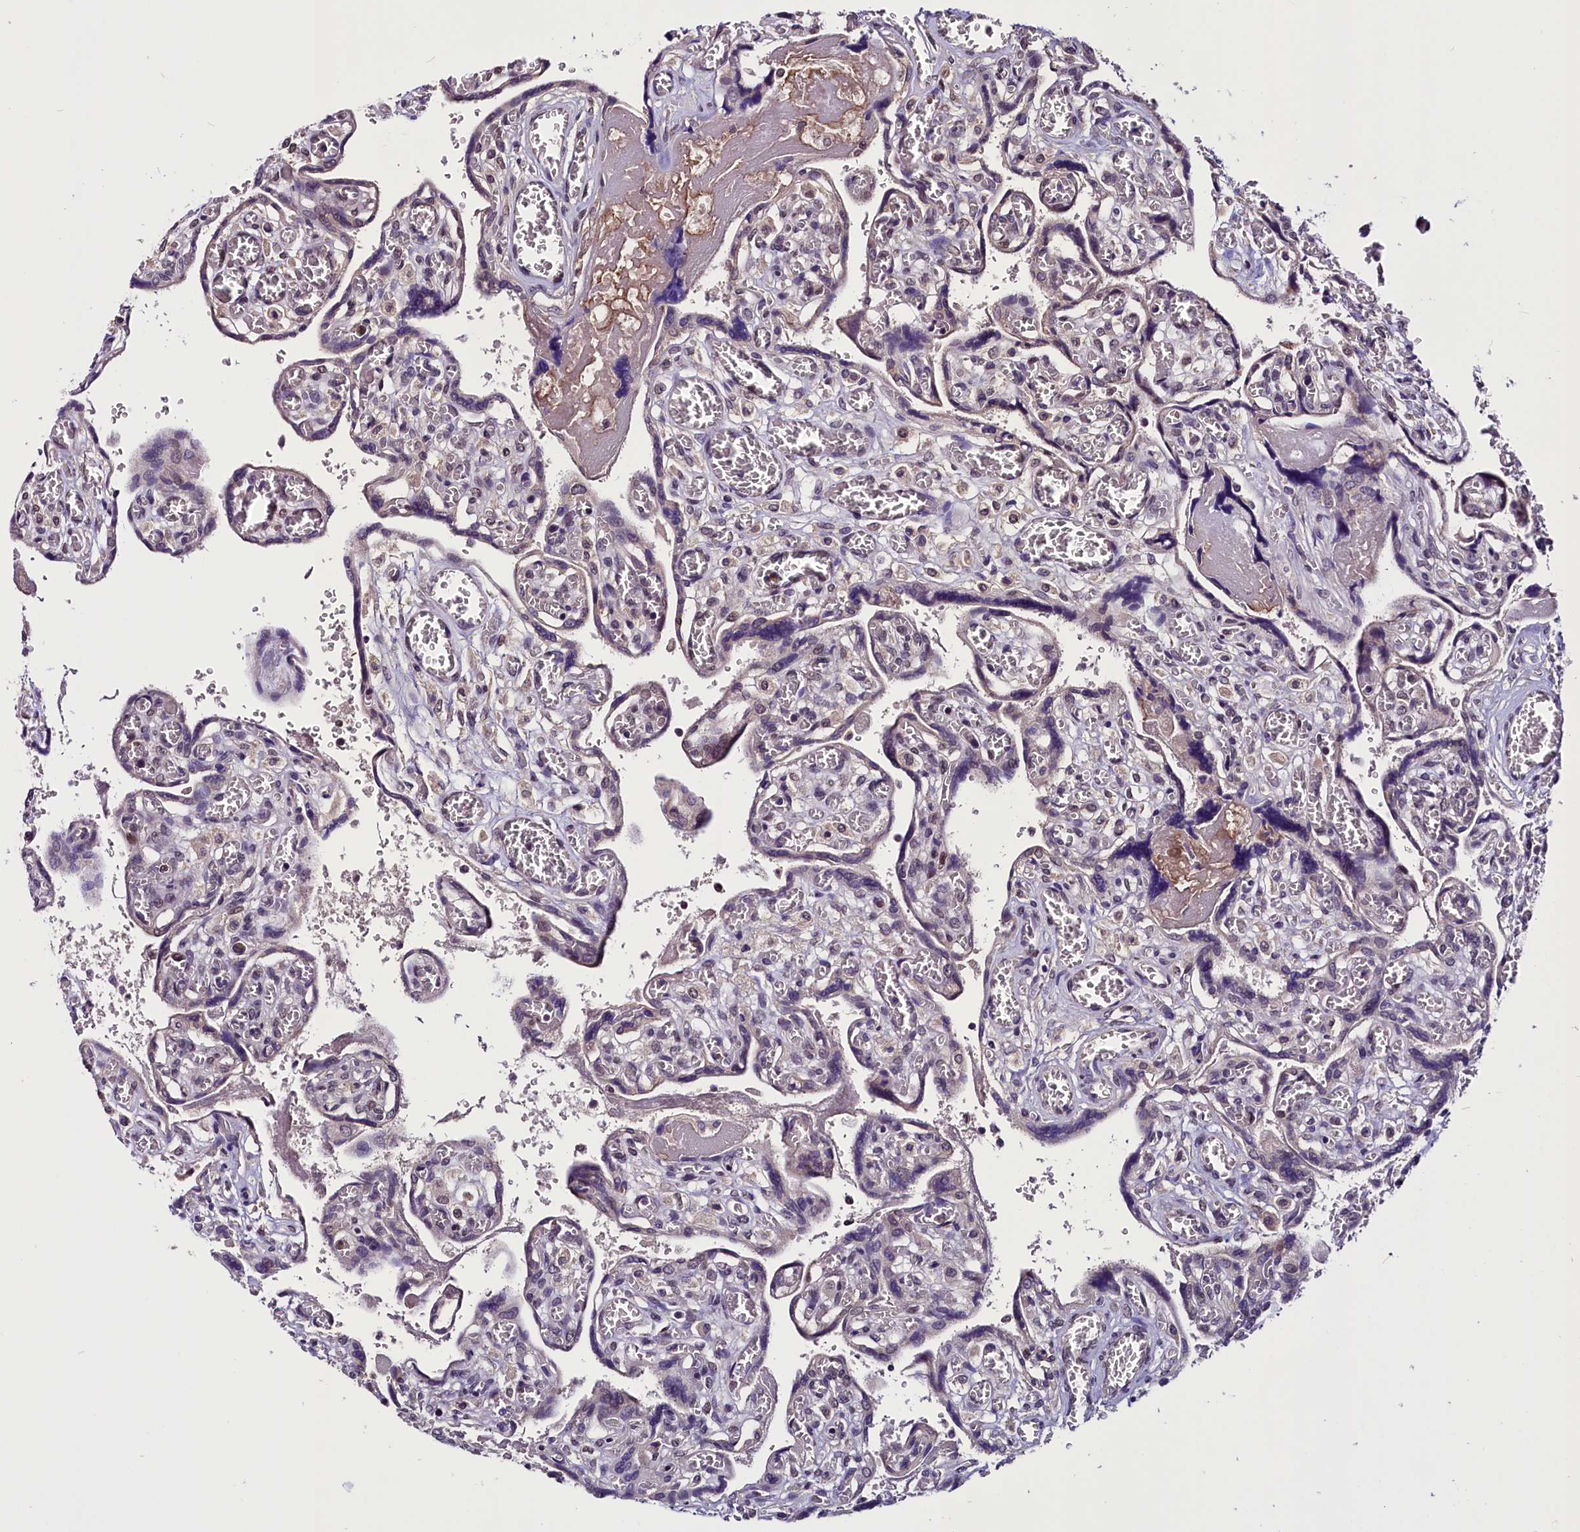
{"staining": {"intensity": "moderate", "quantity": "25%-75%", "location": "nuclear"}, "tissue": "placenta", "cell_type": "Trophoblastic cells", "image_type": "normal", "snomed": [{"axis": "morphology", "description": "Normal tissue, NOS"}, {"axis": "topography", "description": "Placenta"}], "caption": "Trophoblastic cells reveal medium levels of moderate nuclear positivity in about 25%-75% of cells in unremarkable placenta. Nuclei are stained in blue.", "gene": "RNMT", "patient": {"sex": "female", "age": 39}}